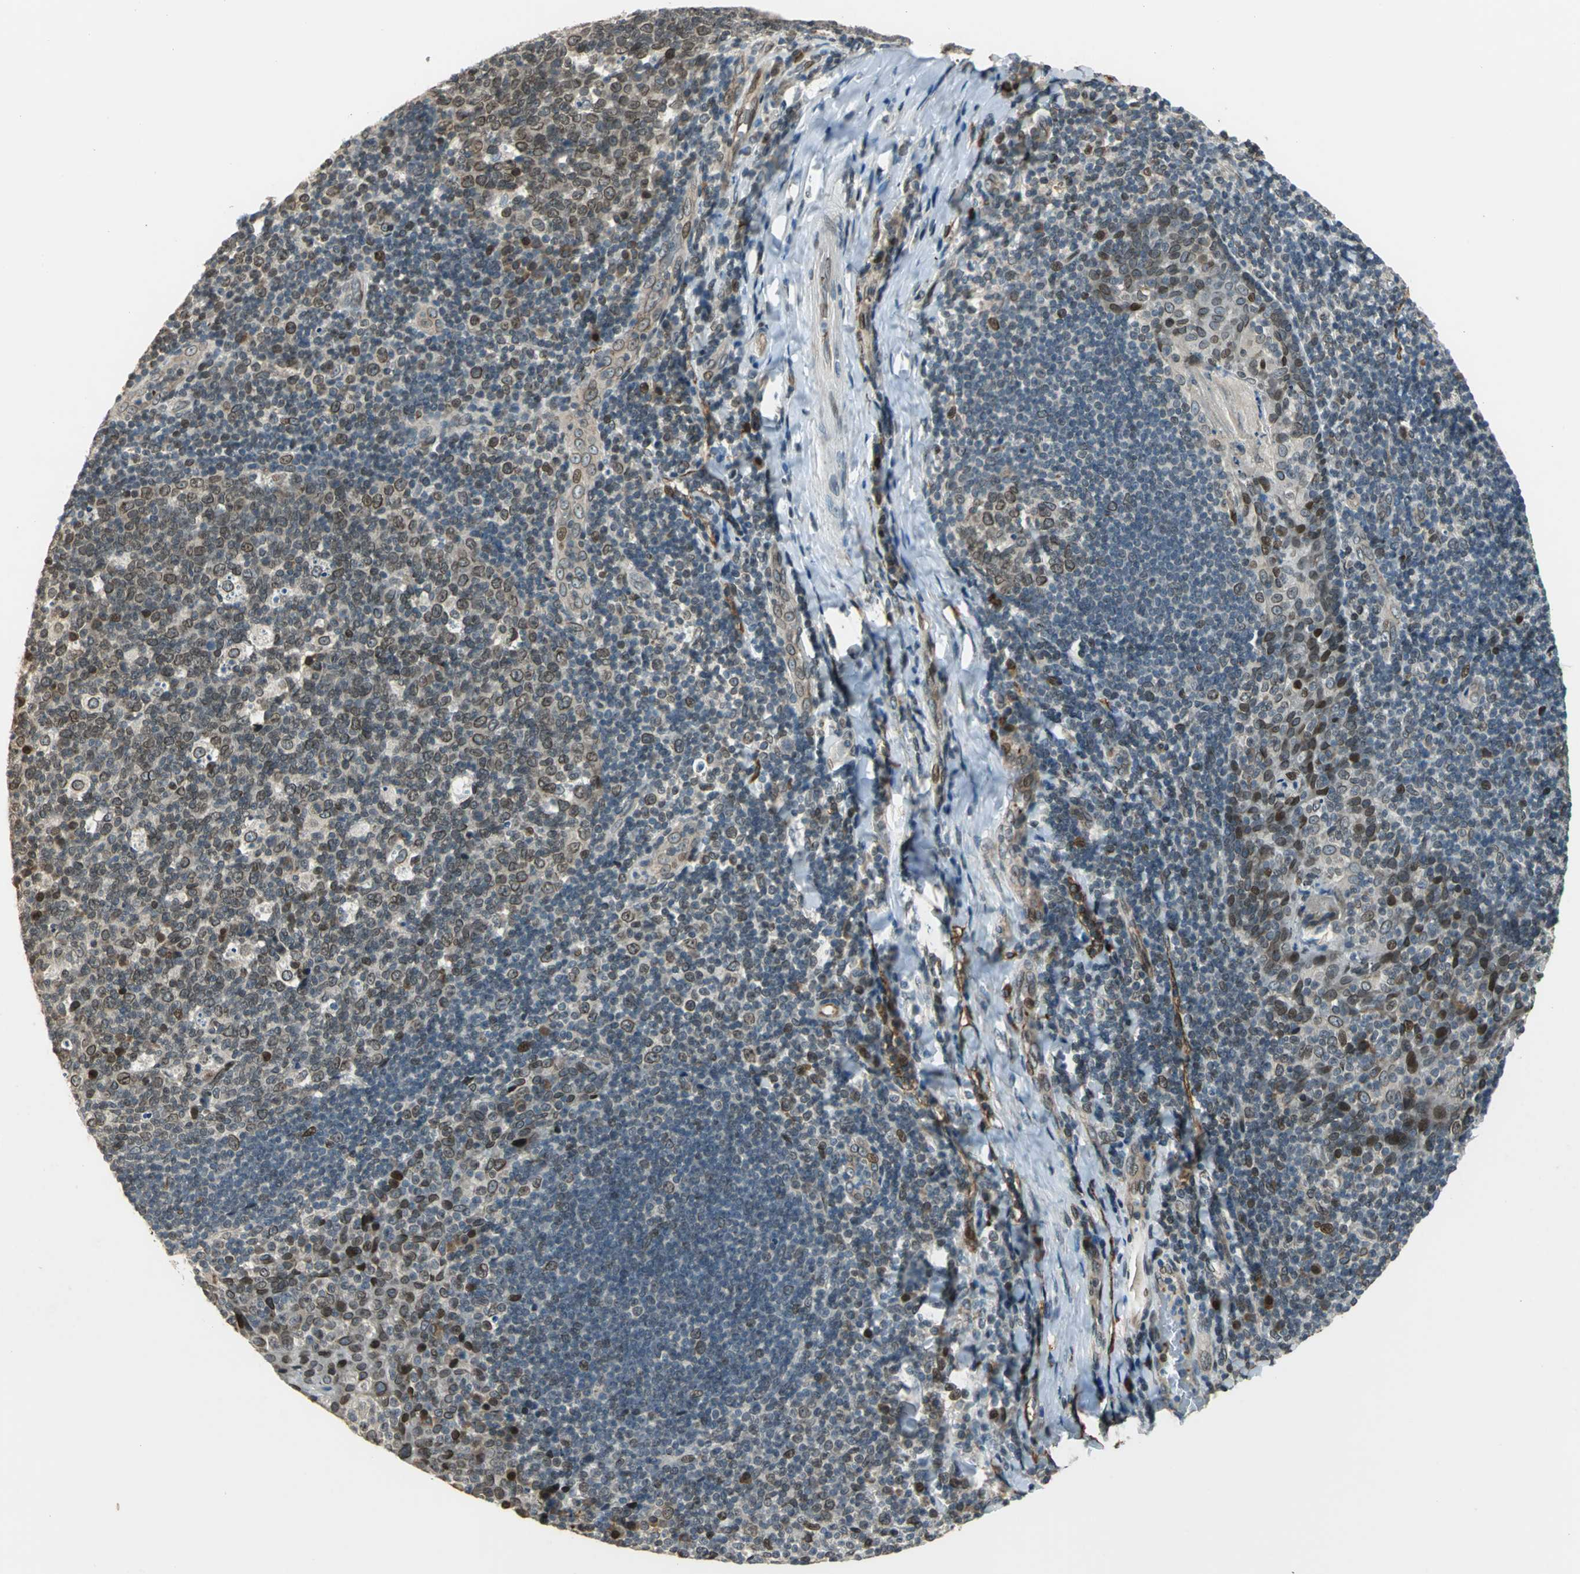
{"staining": {"intensity": "moderate", "quantity": "25%-75%", "location": "nuclear"}, "tissue": "tonsil", "cell_type": "Germinal center cells", "image_type": "normal", "snomed": [{"axis": "morphology", "description": "Normal tissue, NOS"}, {"axis": "topography", "description": "Tonsil"}], "caption": "Immunohistochemical staining of unremarkable tonsil demonstrates moderate nuclear protein expression in approximately 25%-75% of germinal center cells. Nuclei are stained in blue.", "gene": "BRIP1", "patient": {"sex": "male", "age": 17}}